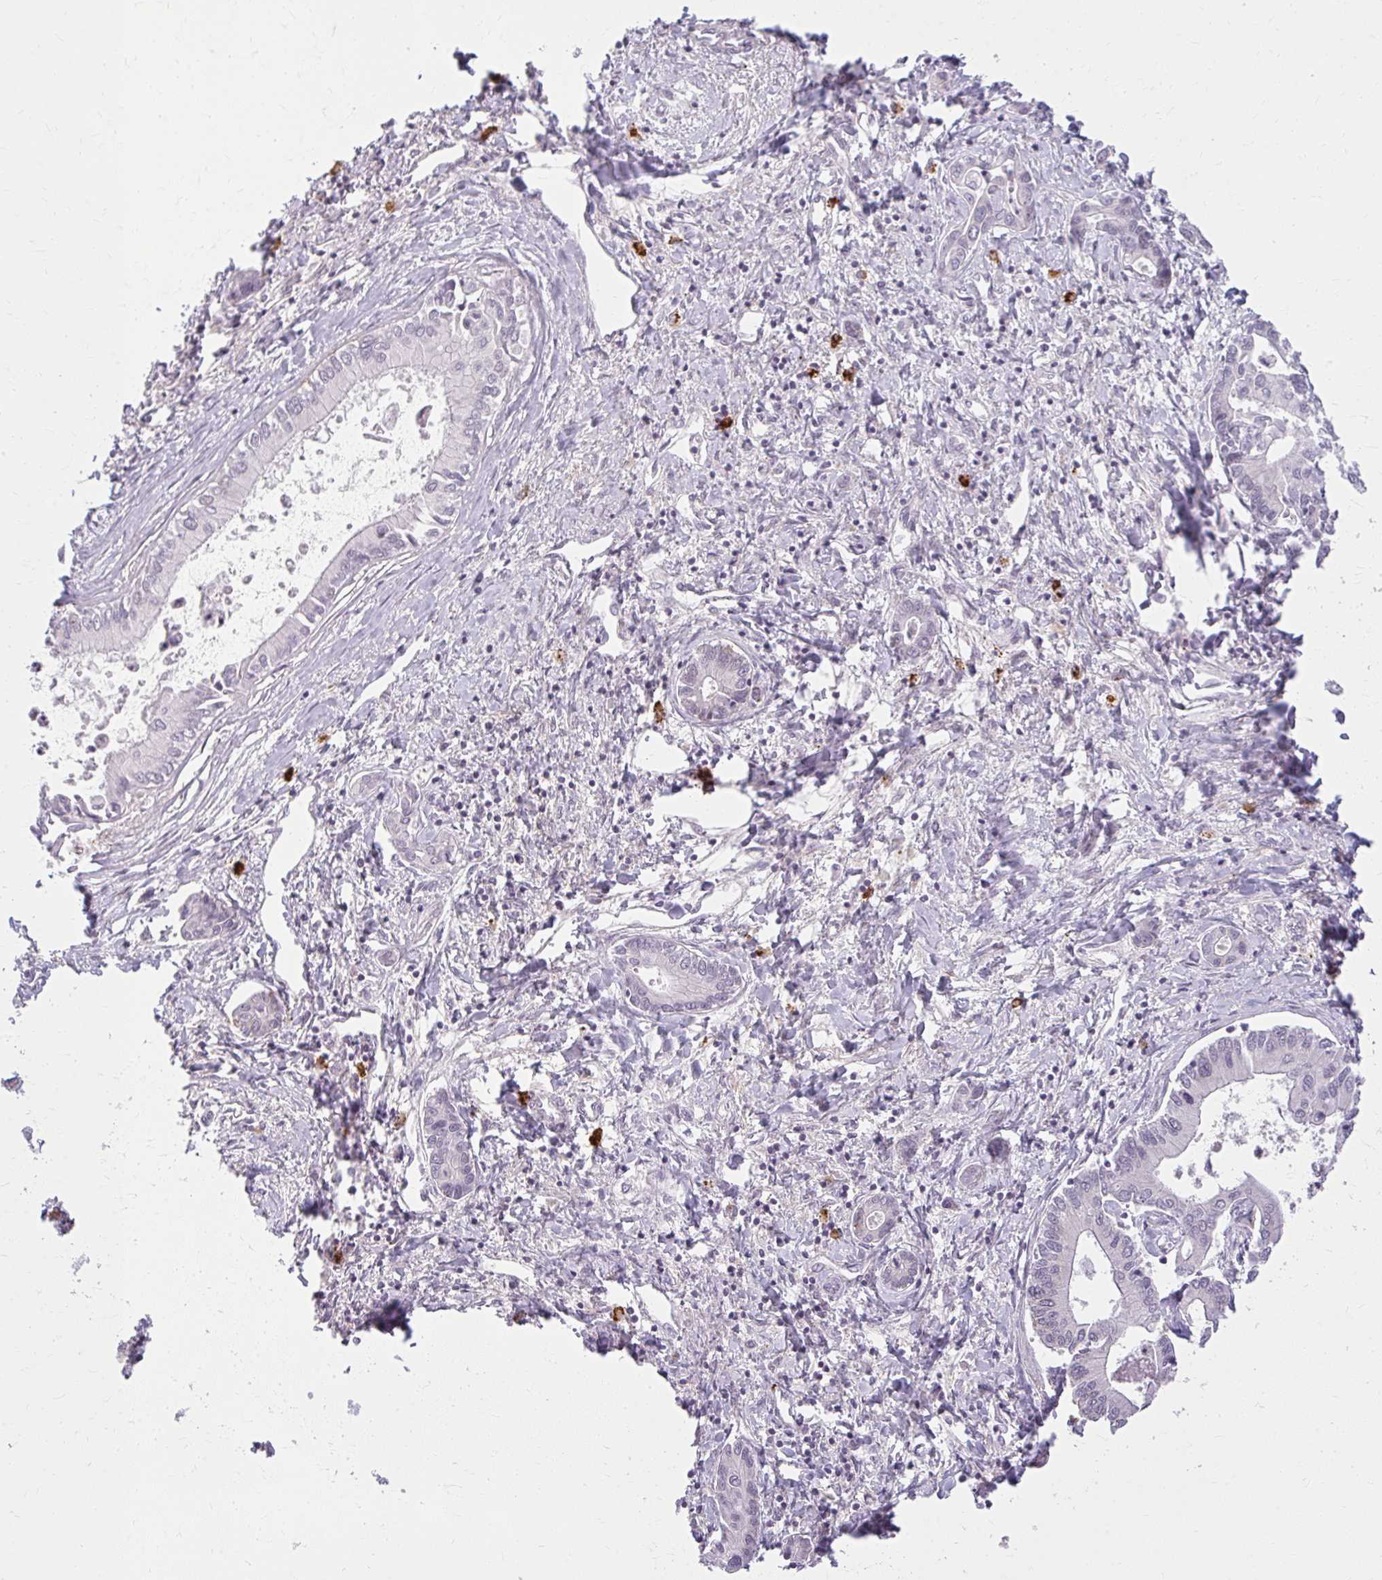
{"staining": {"intensity": "negative", "quantity": "none", "location": "none"}, "tissue": "liver cancer", "cell_type": "Tumor cells", "image_type": "cancer", "snomed": [{"axis": "morphology", "description": "Cholangiocarcinoma"}, {"axis": "topography", "description": "Liver"}], "caption": "This is an immunohistochemistry micrograph of liver cholangiocarcinoma. There is no staining in tumor cells.", "gene": "ZFYVE26", "patient": {"sex": "male", "age": 66}}